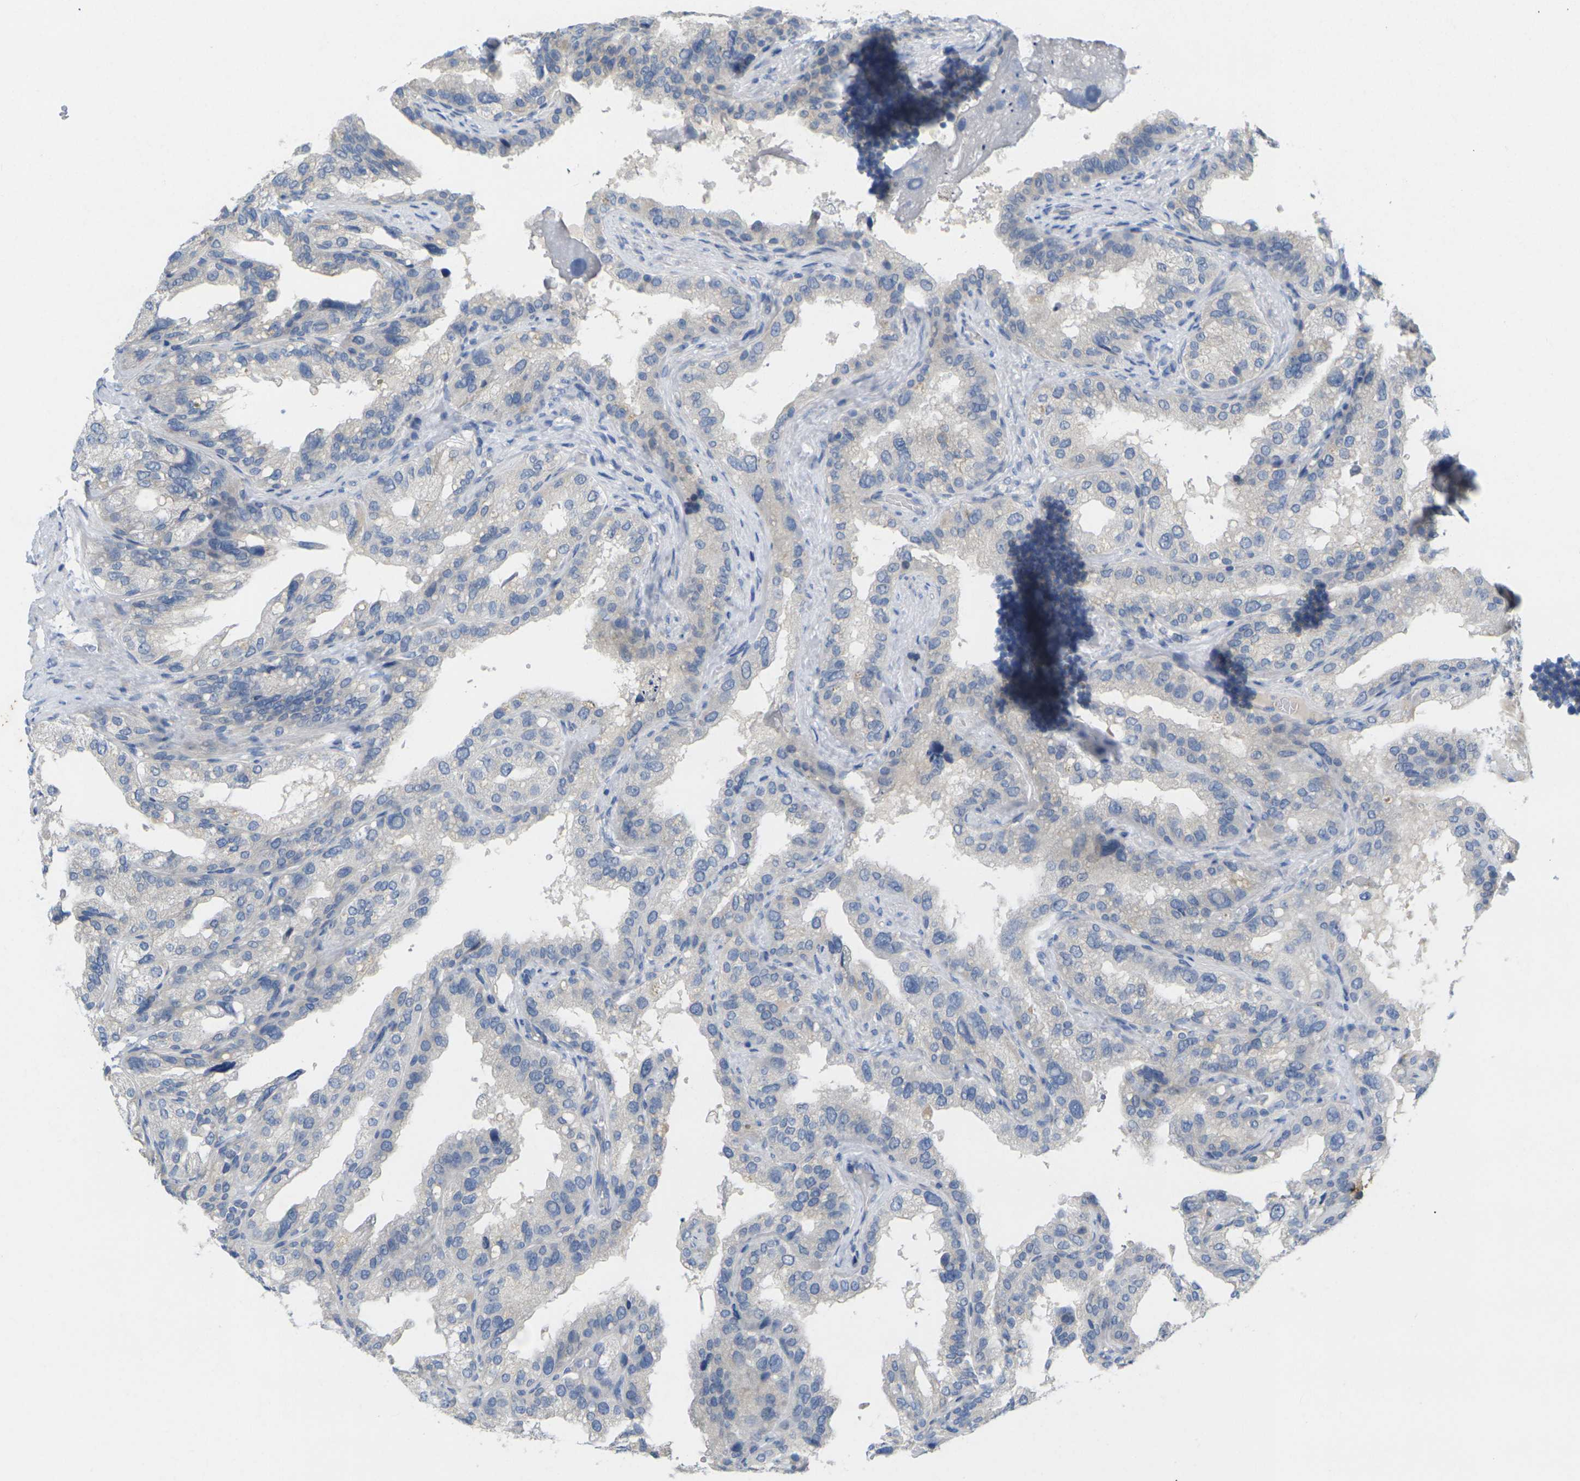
{"staining": {"intensity": "weak", "quantity": "<25%", "location": "cytoplasmic/membranous"}, "tissue": "seminal vesicle", "cell_type": "Glandular cells", "image_type": "normal", "snomed": [{"axis": "morphology", "description": "Normal tissue, NOS"}, {"axis": "topography", "description": "Seminal veicle"}], "caption": "Protein analysis of benign seminal vesicle demonstrates no significant positivity in glandular cells. (DAB immunohistochemistry (IHC), high magnification).", "gene": "TNNI3", "patient": {"sex": "male", "age": 68}}